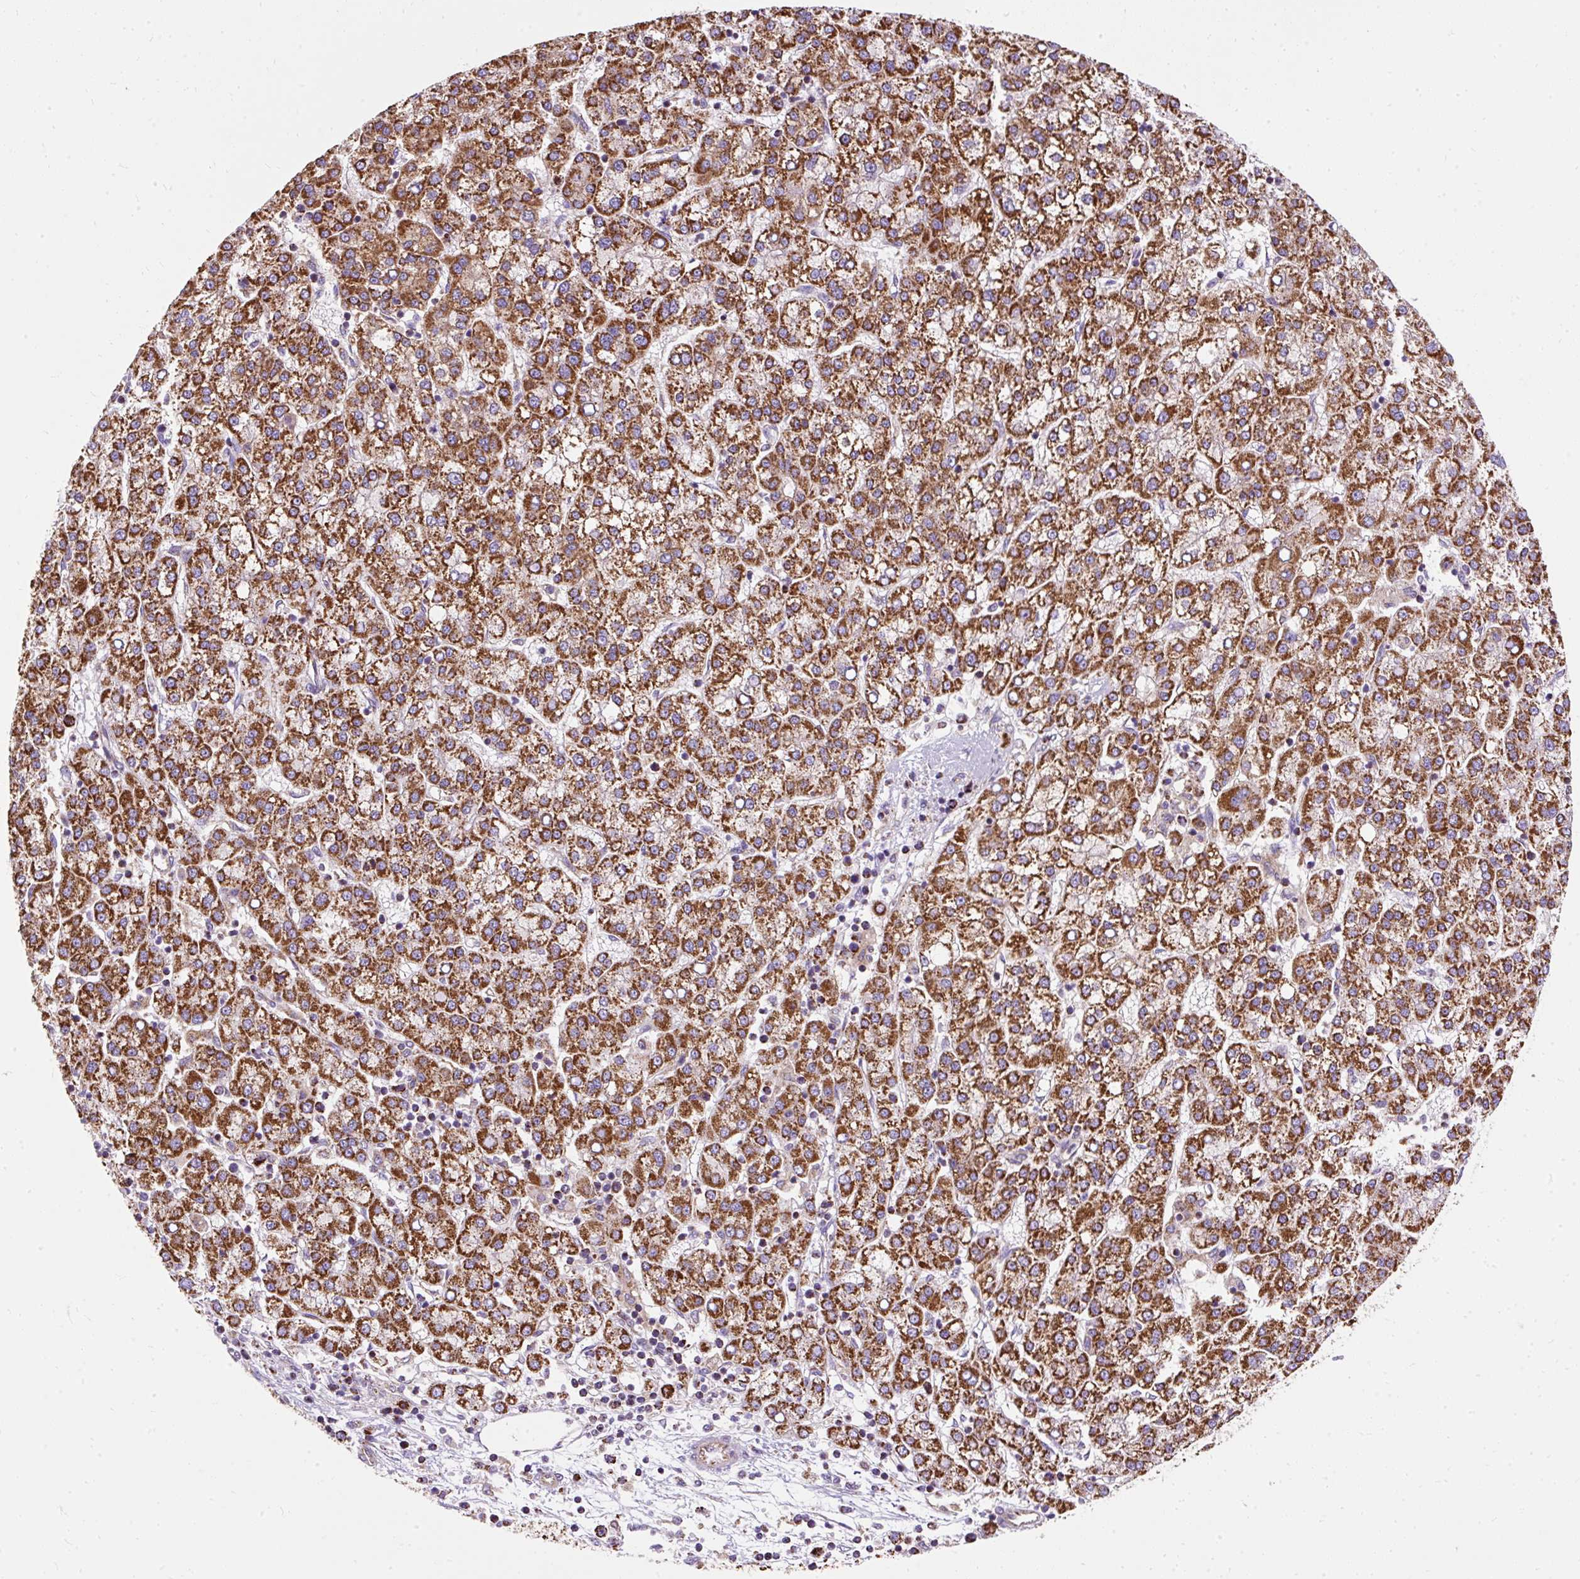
{"staining": {"intensity": "strong", "quantity": ">75%", "location": "cytoplasmic/membranous"}, "tissue": "liver cancer", "cell_type": "Tumor cells", "image_type": "cancer", "snomed": [{"axis": "morphology", "description": "Carcinoma, Hepatocellular, NOS"}, {"axis": "topography", "description": "Liver"}], "caption": "This micrograph reveals IHC staining of liver cancer (hepatocellular carcinoma), with high strong cytoplasmic/membranous expression in about >75% of tumor cells.", "gene": "CEP290", "patient": {"sex": "female", "age": 58}}